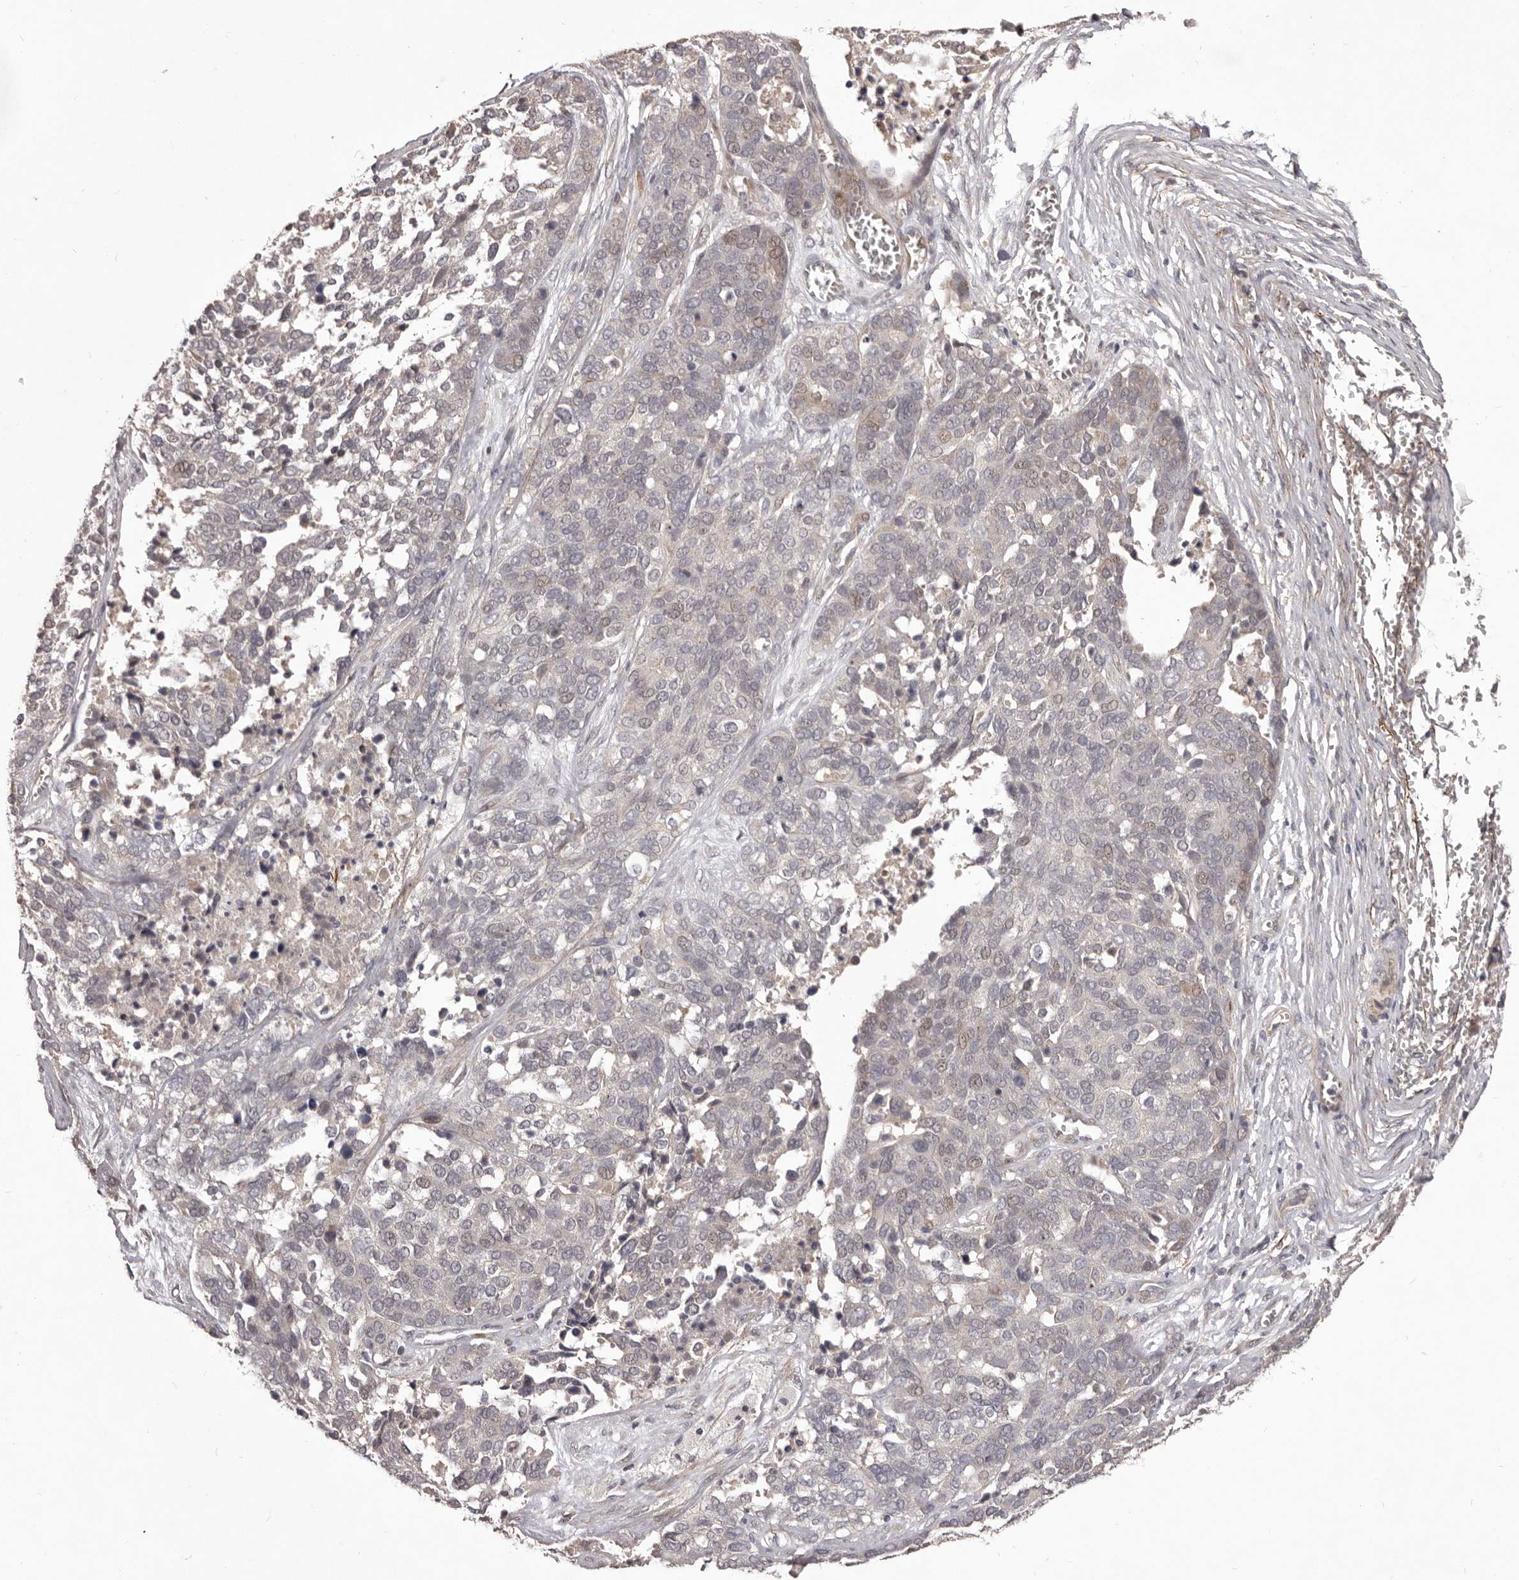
{"staining": {"intensity": "negative", "quantity": "none", "location": "none"}, "tissue": "ovarian cancer", "cell_type": "Tumor cells", "image_type": "cancer", "snomed": [{"axis": "morphology", "description": "Cystadenocarcinoma, serous, NOS"}, {"axis": "topography", "description": "Ovary"}], "caption": "Immunohistochemistry (IHC) photomicrograph of ovarian serous cystadenocarcinoma stained for a protein (brown), which displays no staining in tumor cells.", "gene": "HBS1L", "patient": {"sex": "female", "age": 44}}